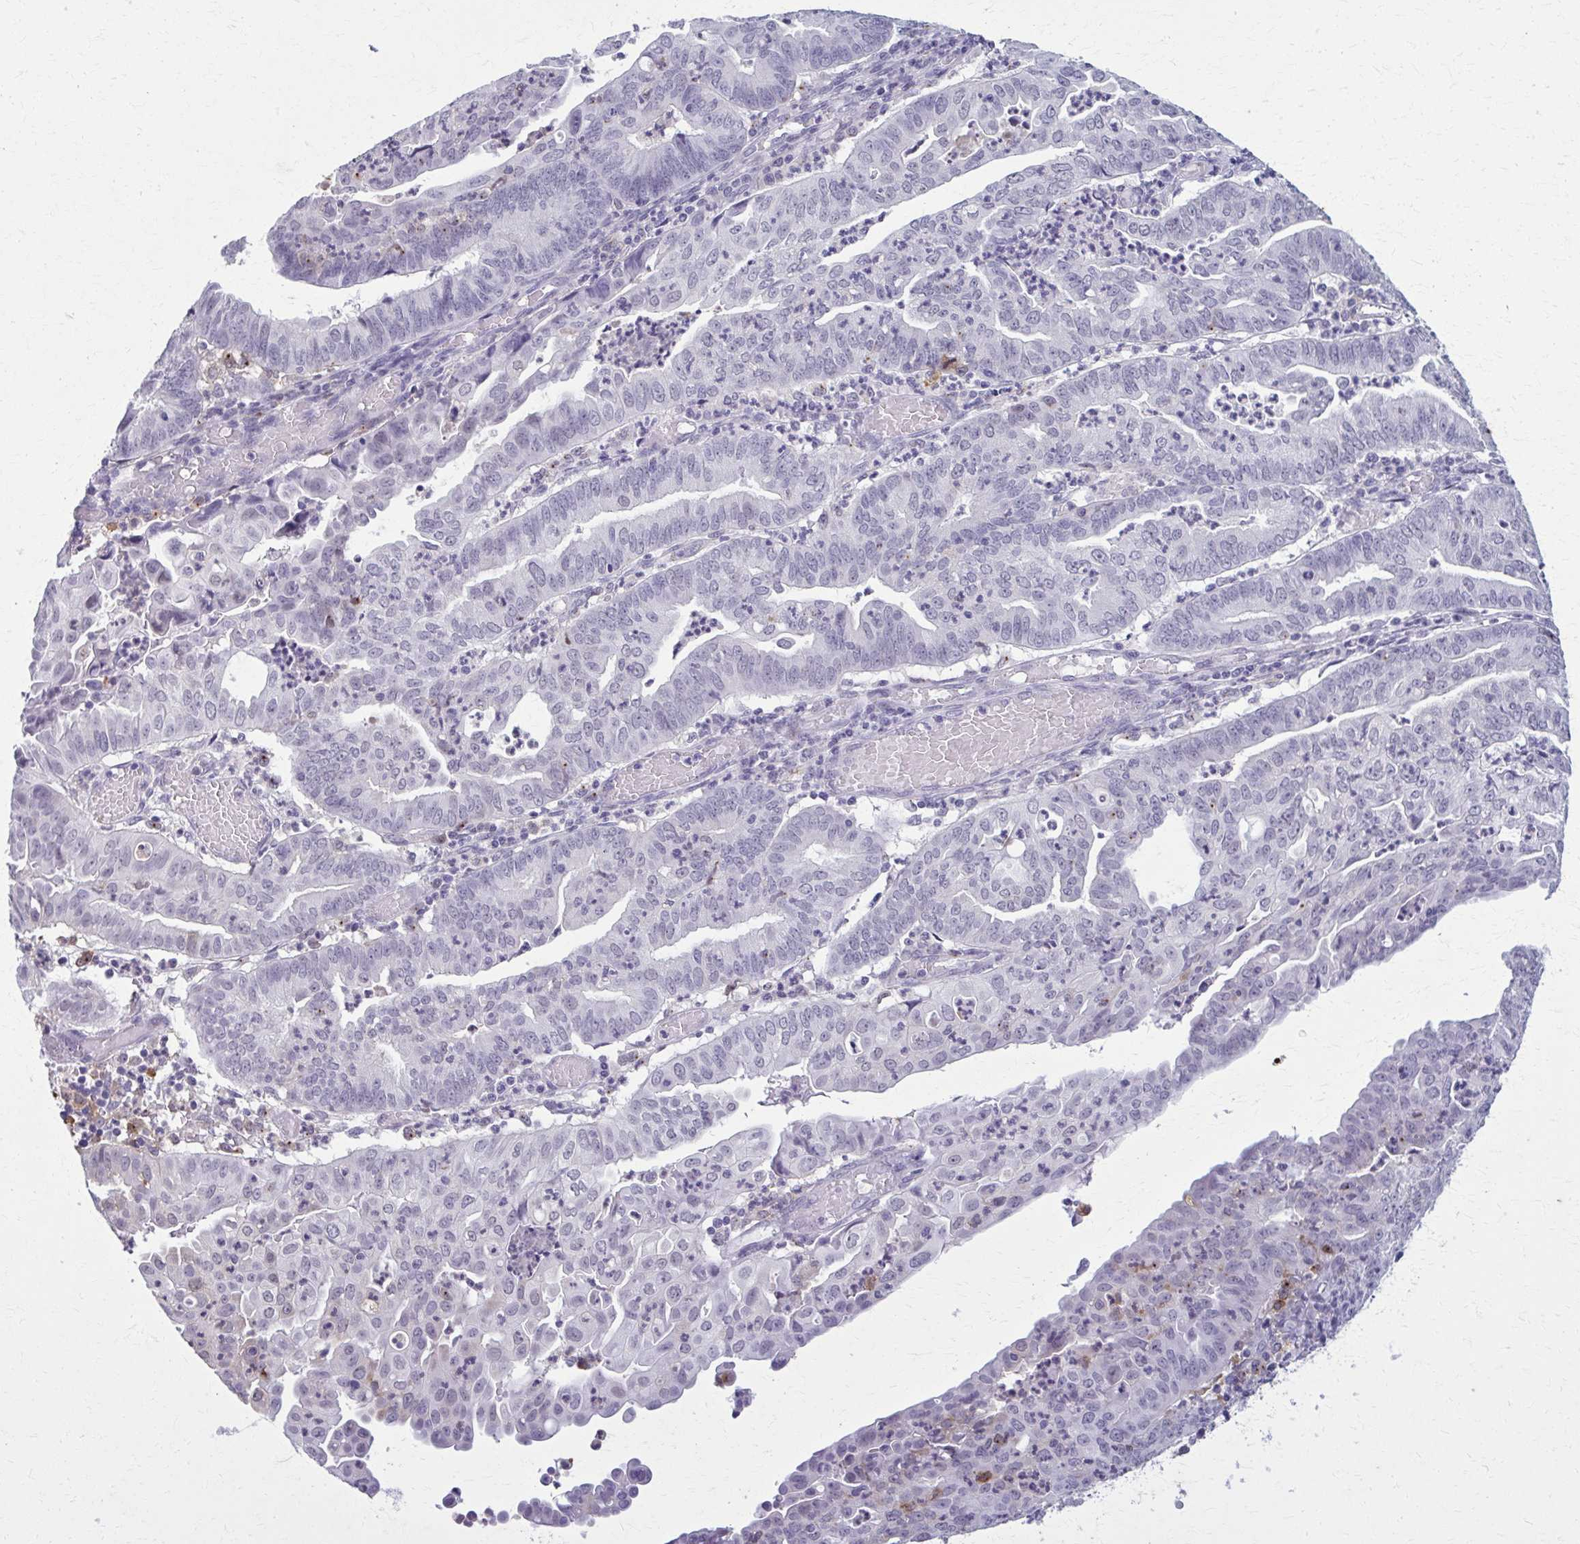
{"staining": {"intensity": "negative", "quantity": "none", "location": "none"}, "tissue": "endometrial cancer", "cell_type": "Tumor cells", "image_type": "cancer", "snomed": [{"axis": "morphology", "description": "Adenocarcinoma, NOS"}, {"axis": "topography", "description": "Endometrium"}], "caption": "Immunohistochemistry photomicrograph of endometrial cancer stained for a protein (brown), which shows no expression in tumor cells. (Stains: DAB immunohistochemistry (IHC) with hematoxylin counter stain, Microscopy: brightfield microscopy at high magnification).", "gene": "CARD9", "patient": {"sex": "female", "age": 60}}